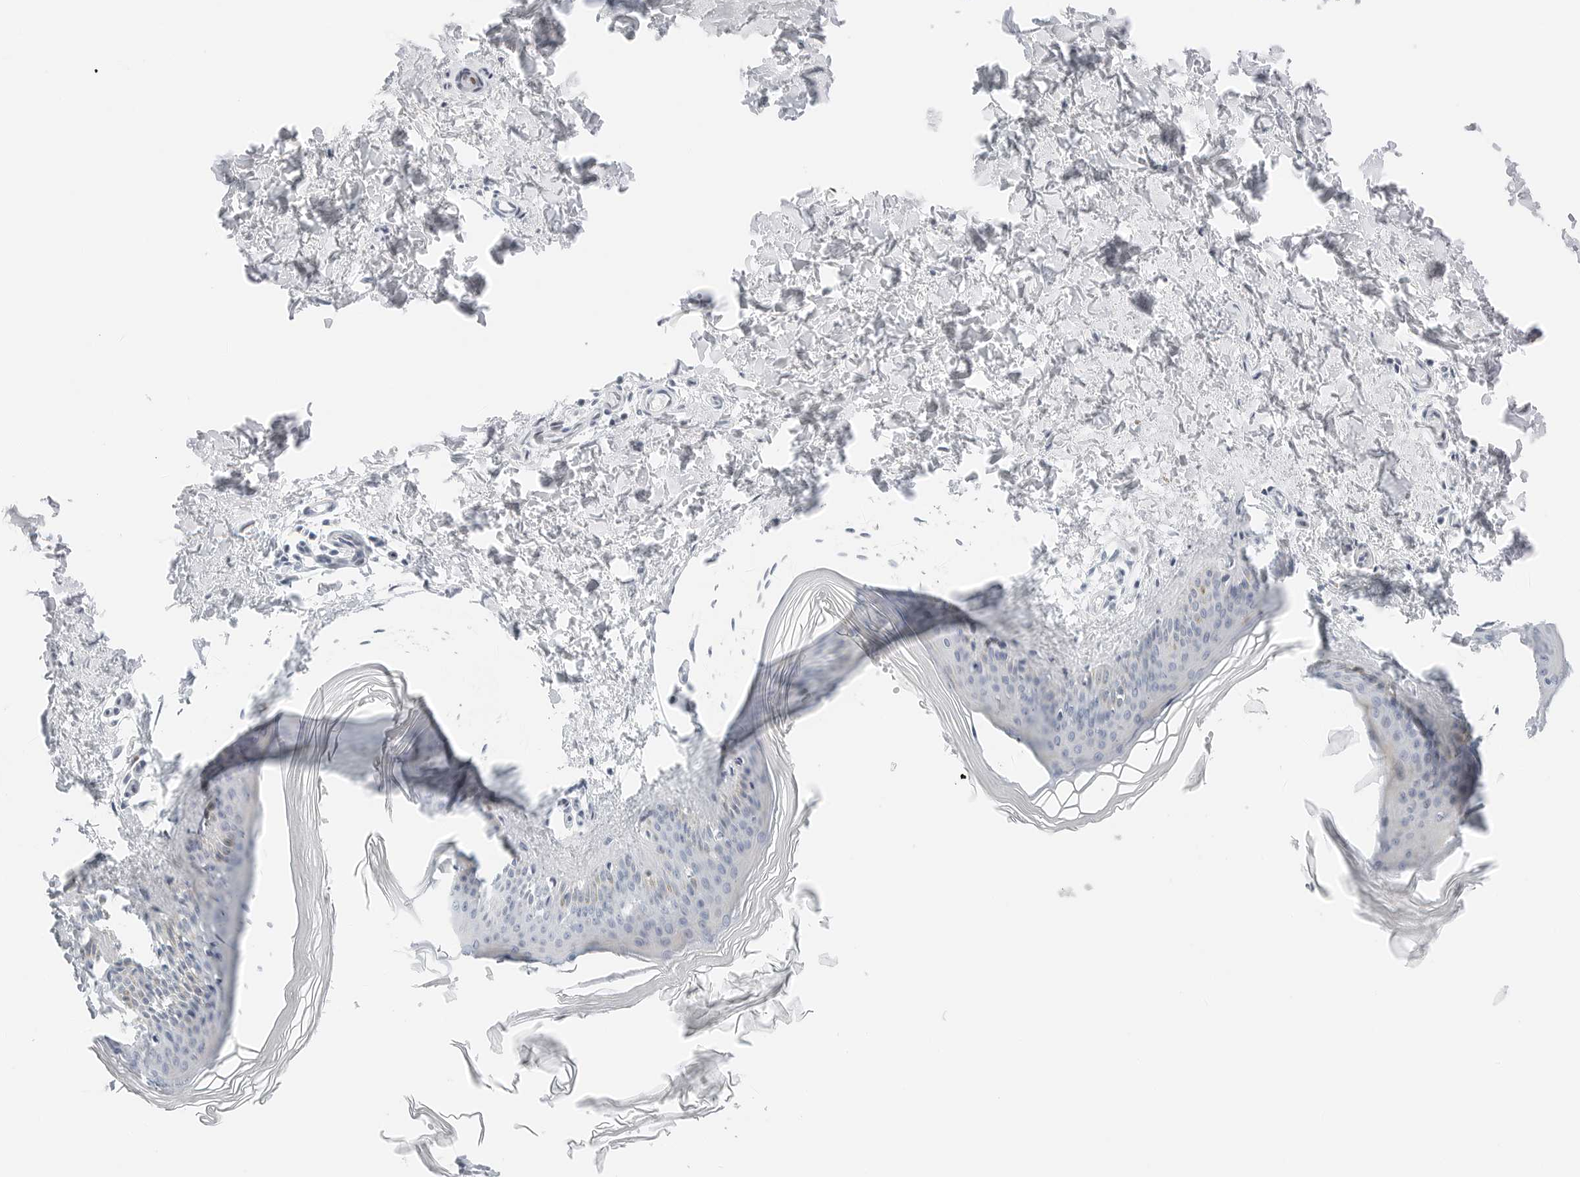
{"staining": {"intensity": "negative", "quantity": "none", "location": "none"}, "tissue": "skin", "cell_type": "Fibroblasts", "image_type": "normal", "snomed": [{"axis": "morphology", "description": "Normal tissue, NOS"}, {"axis": "topography", "description": "Skin"}], "caption": "An immunohistochemistry (IHC) histopathology image of benign skin is shown. There is no staining in fibroblasts of skin.", "gene": "NTMT2", "patient": {"sex": "female", "age": 27}}